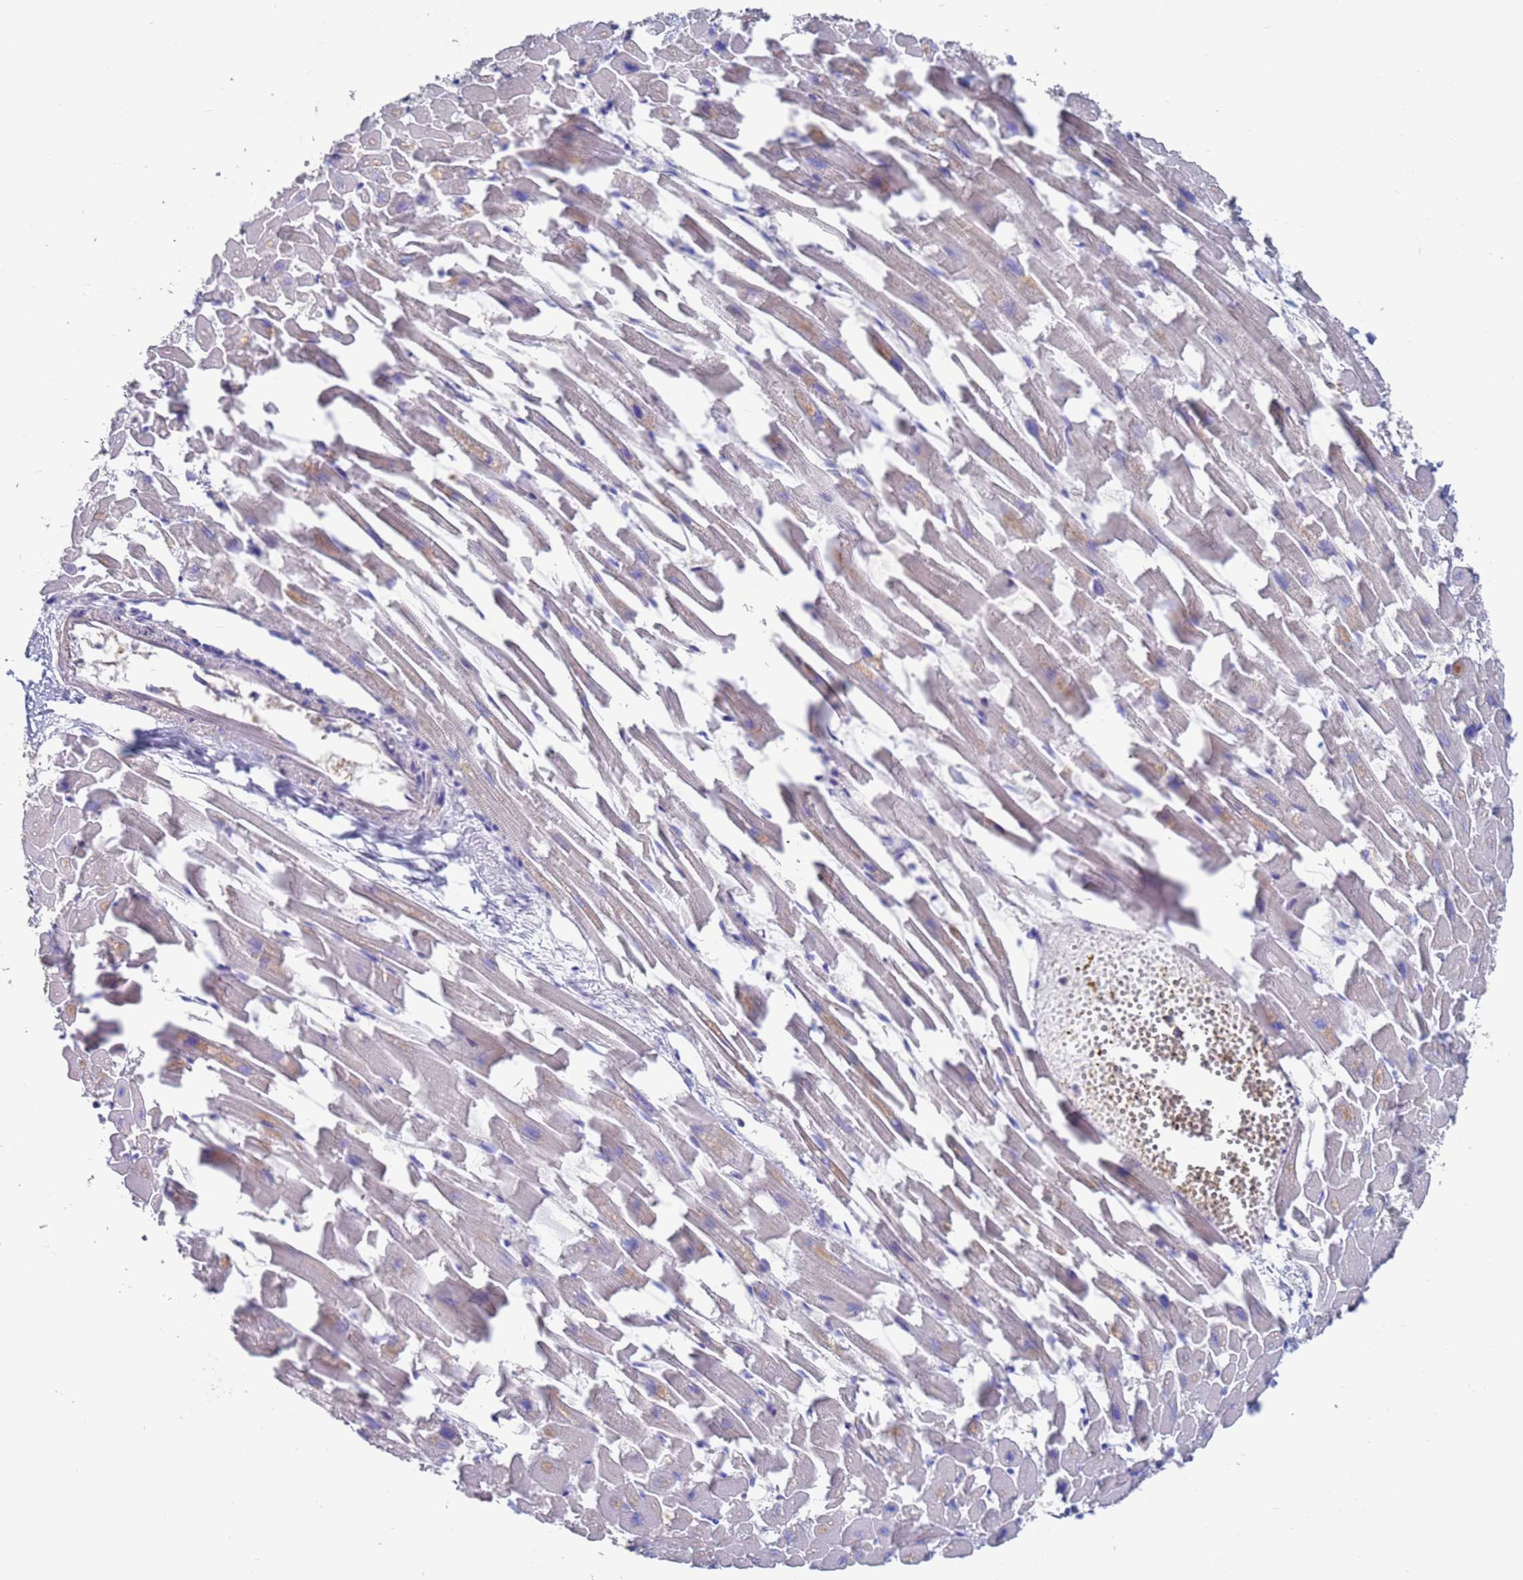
{"staining": {"intensity": "weak", "quantity": "<25%", "location": "cytoplasmic/membranous"}, "tissue": "heart muscle", "cell_type": "Cardiomyocytes", "image_type": "normal", "snomed": [{"axis": "morphology", "description": "Normal tissue, NOS"}, {"axis": "topography", "description": "Heart"}], "caption": "Normal heart muscle was stained to show a protein in brown. There is no significant staining in cardiomyocytes. Nuclei are stained in blue.", "gene": "KRTCAP3", "patient": {"sex": "female", "age": 64}}